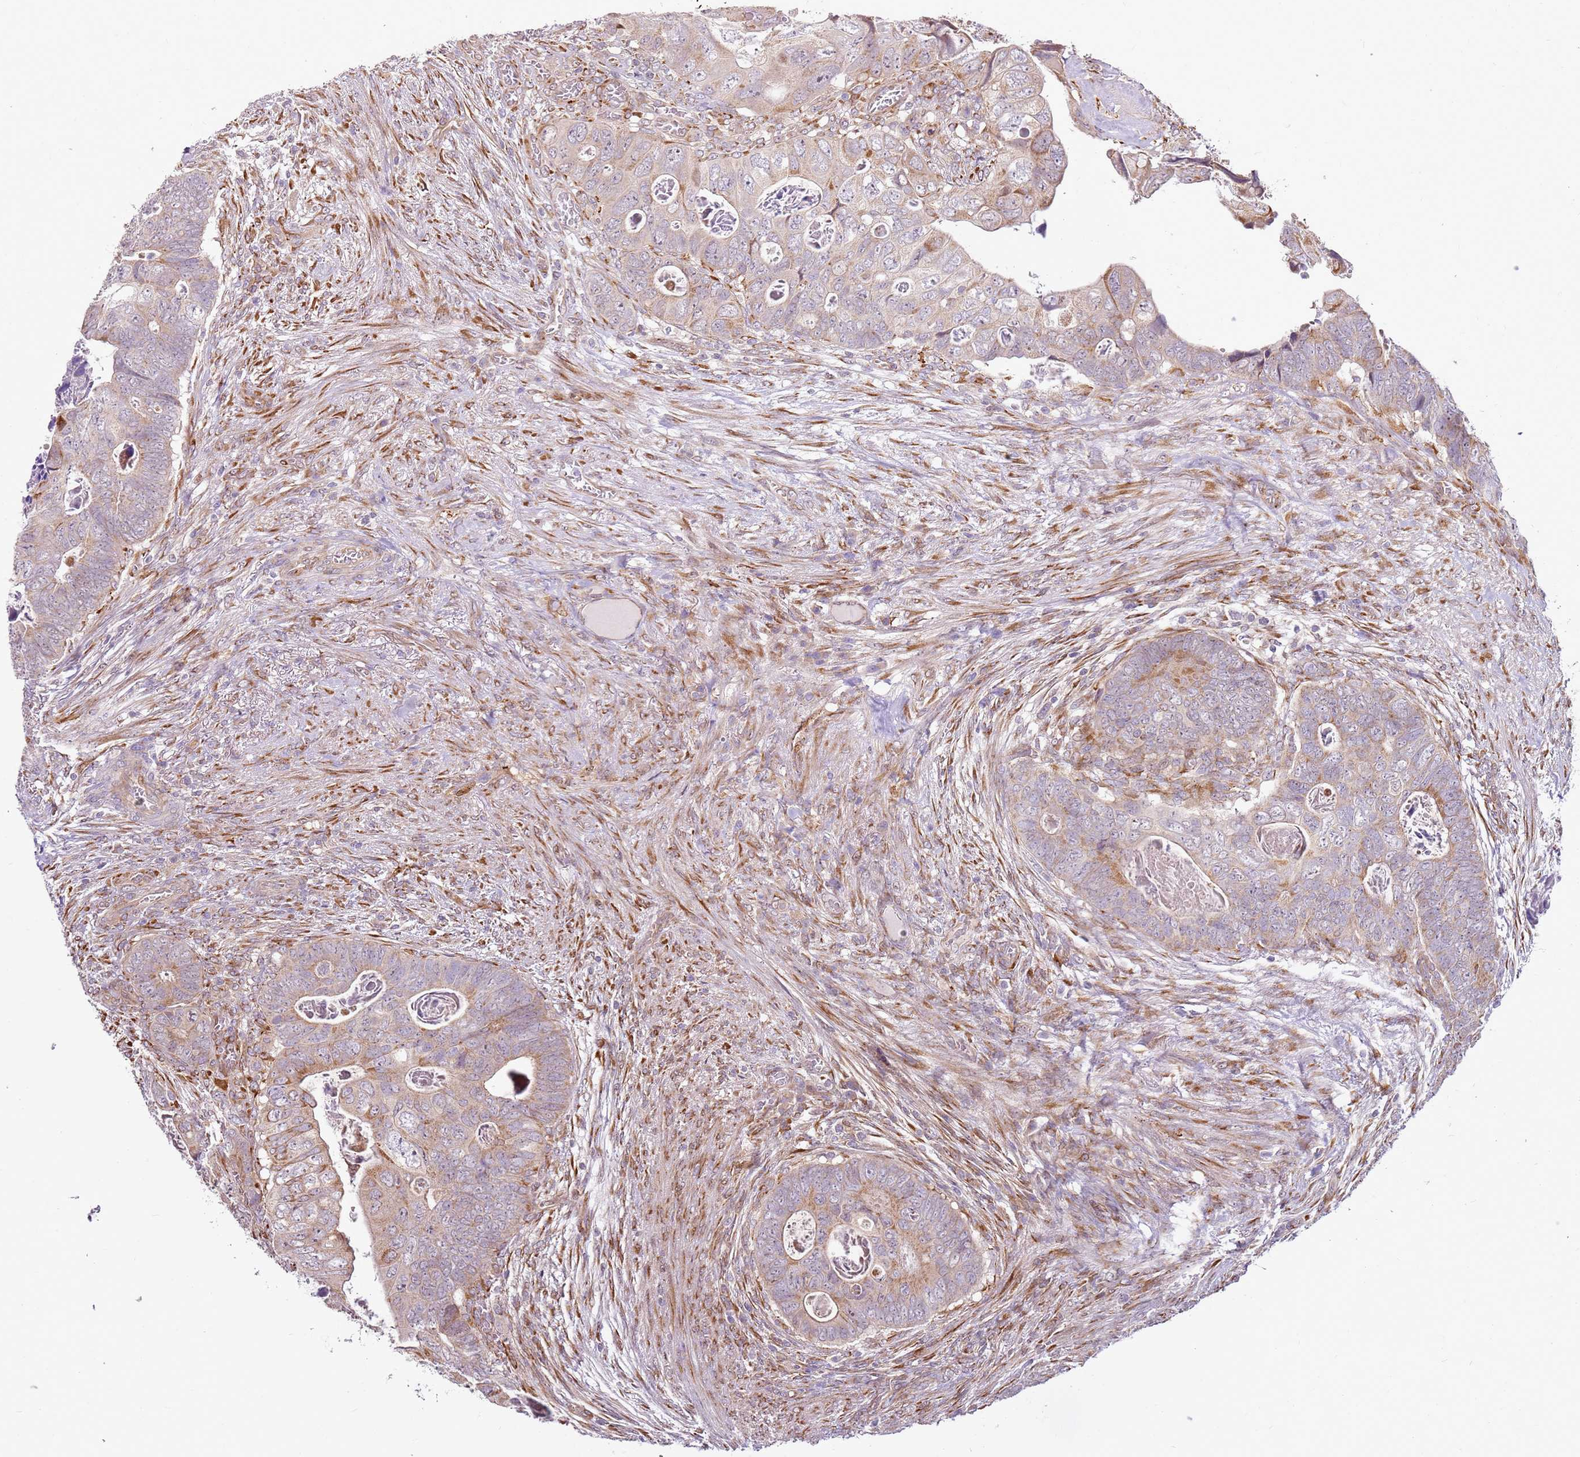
{"staining": {"intensity": "moderate", "quantity": "25%-75%", "location": "cytoplasmic/membranous"}, "tissue": "colorectal cancer", "cell_type": "Tumor cells", "image_type": "cancer", "snomed": [{"axis": "morphology", "description": "Adenocarcinoma, NOS"}, {"axis": "topography", "description": "Rectum"}], "caption": "The histopathology image reveals immunohistochemical staining of adenocarcinoma (colorectal). There is moderate cytoplasmic/membranous staining is seen in about 25%-75% of tumor cells.", "gene": "GRAP", "patient": {"sex": "female", "age": 78}}